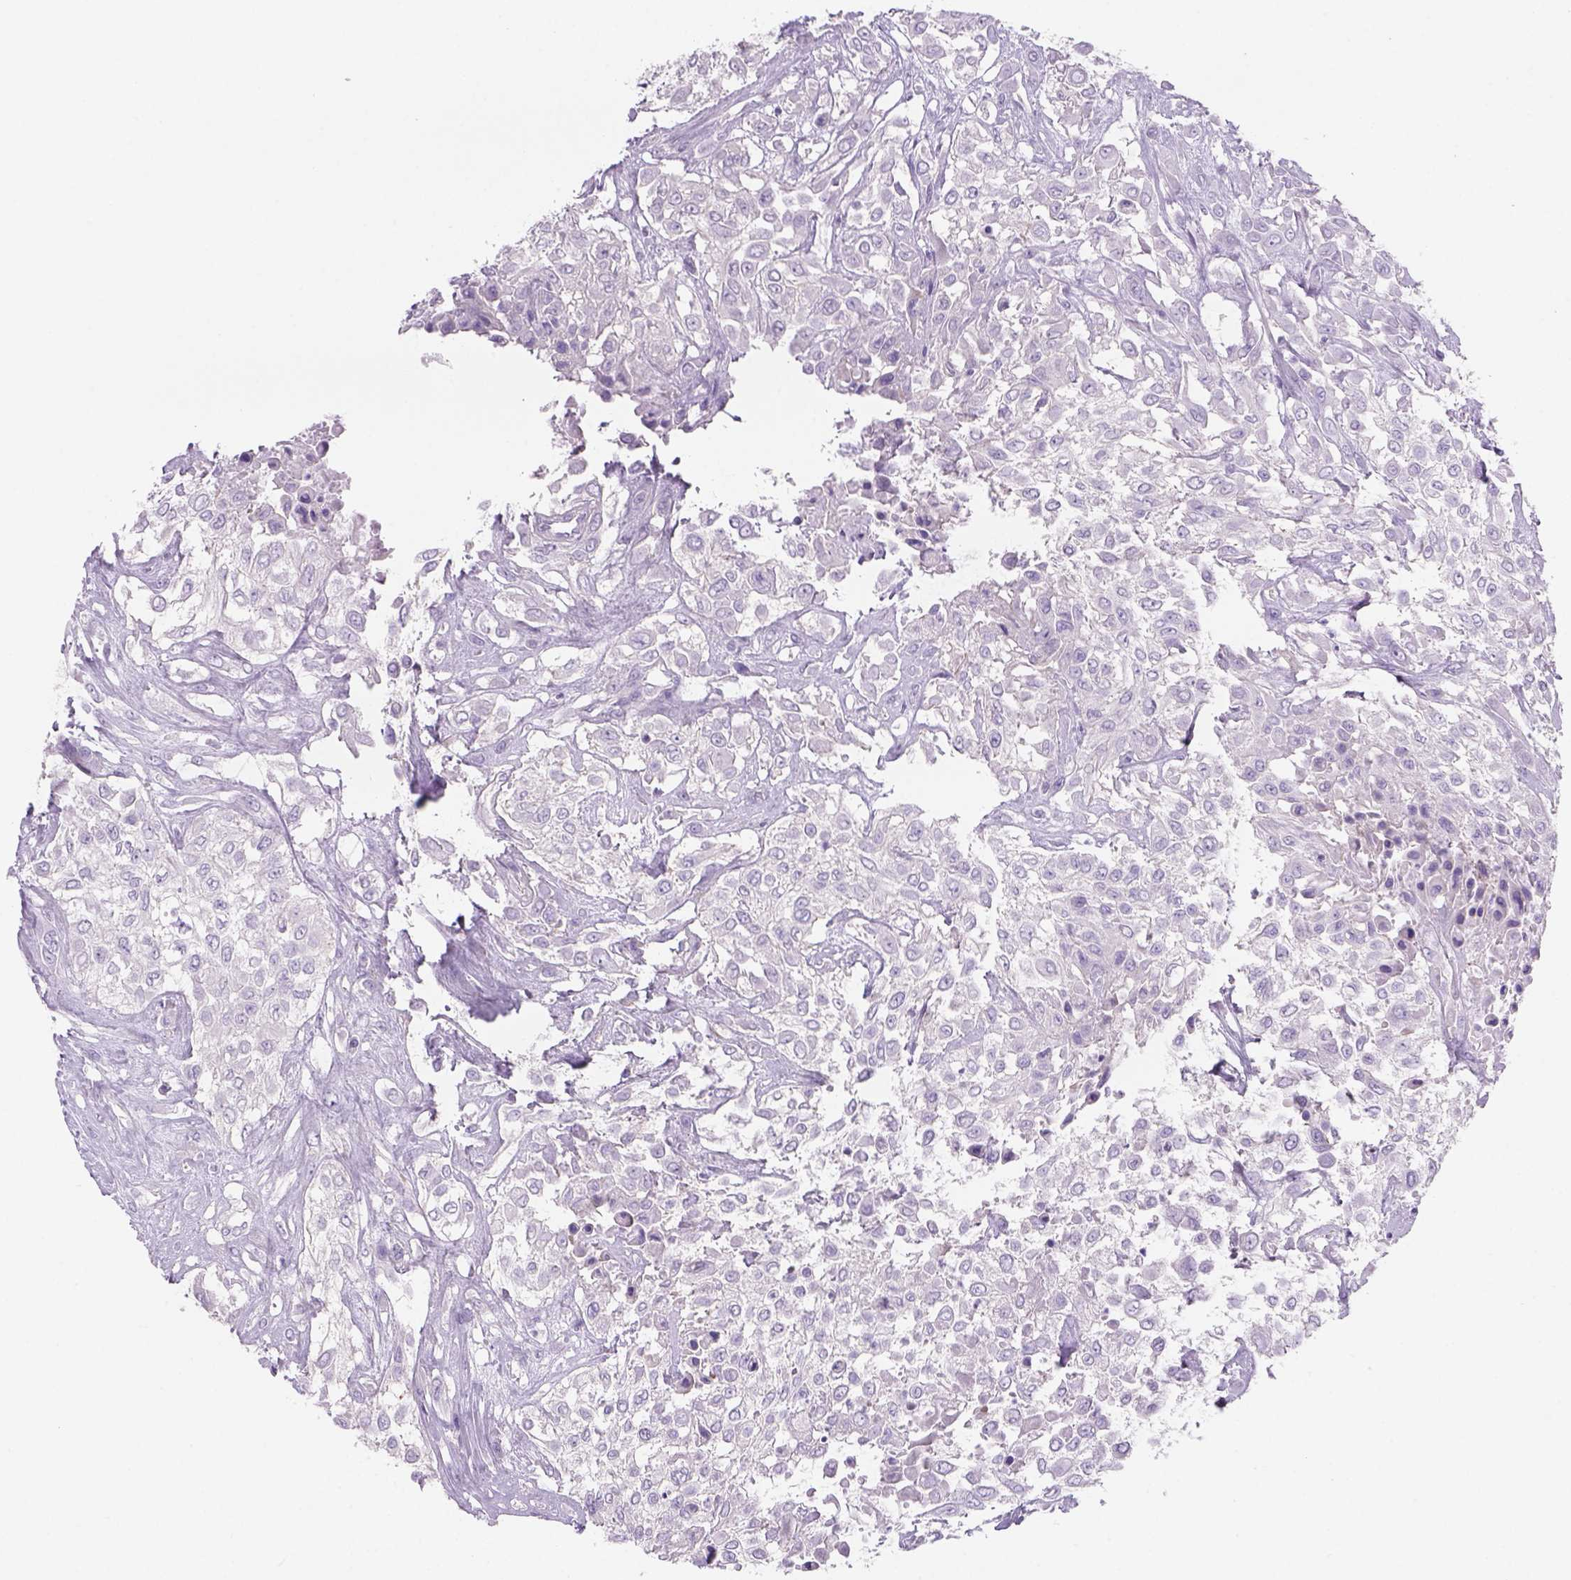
{"staining": {"intensity": "negative", "quantity": "none", "location": "none"}, "tissue": "urothelial cancer", "cell_type": "Tumor cells", "image_type": "cancer", "snomed": [{"axis": "morphology", "description": "Urothelial carcinoma, High grade"}, {"axis": "topography", "description": "Urinary bladder"}], "caption": "Tumor cells show no significant protein staining in urothelial carcinoma (high-grade).", "gene": "TENM4", "patient": {"sex": "male", "age": 57}}